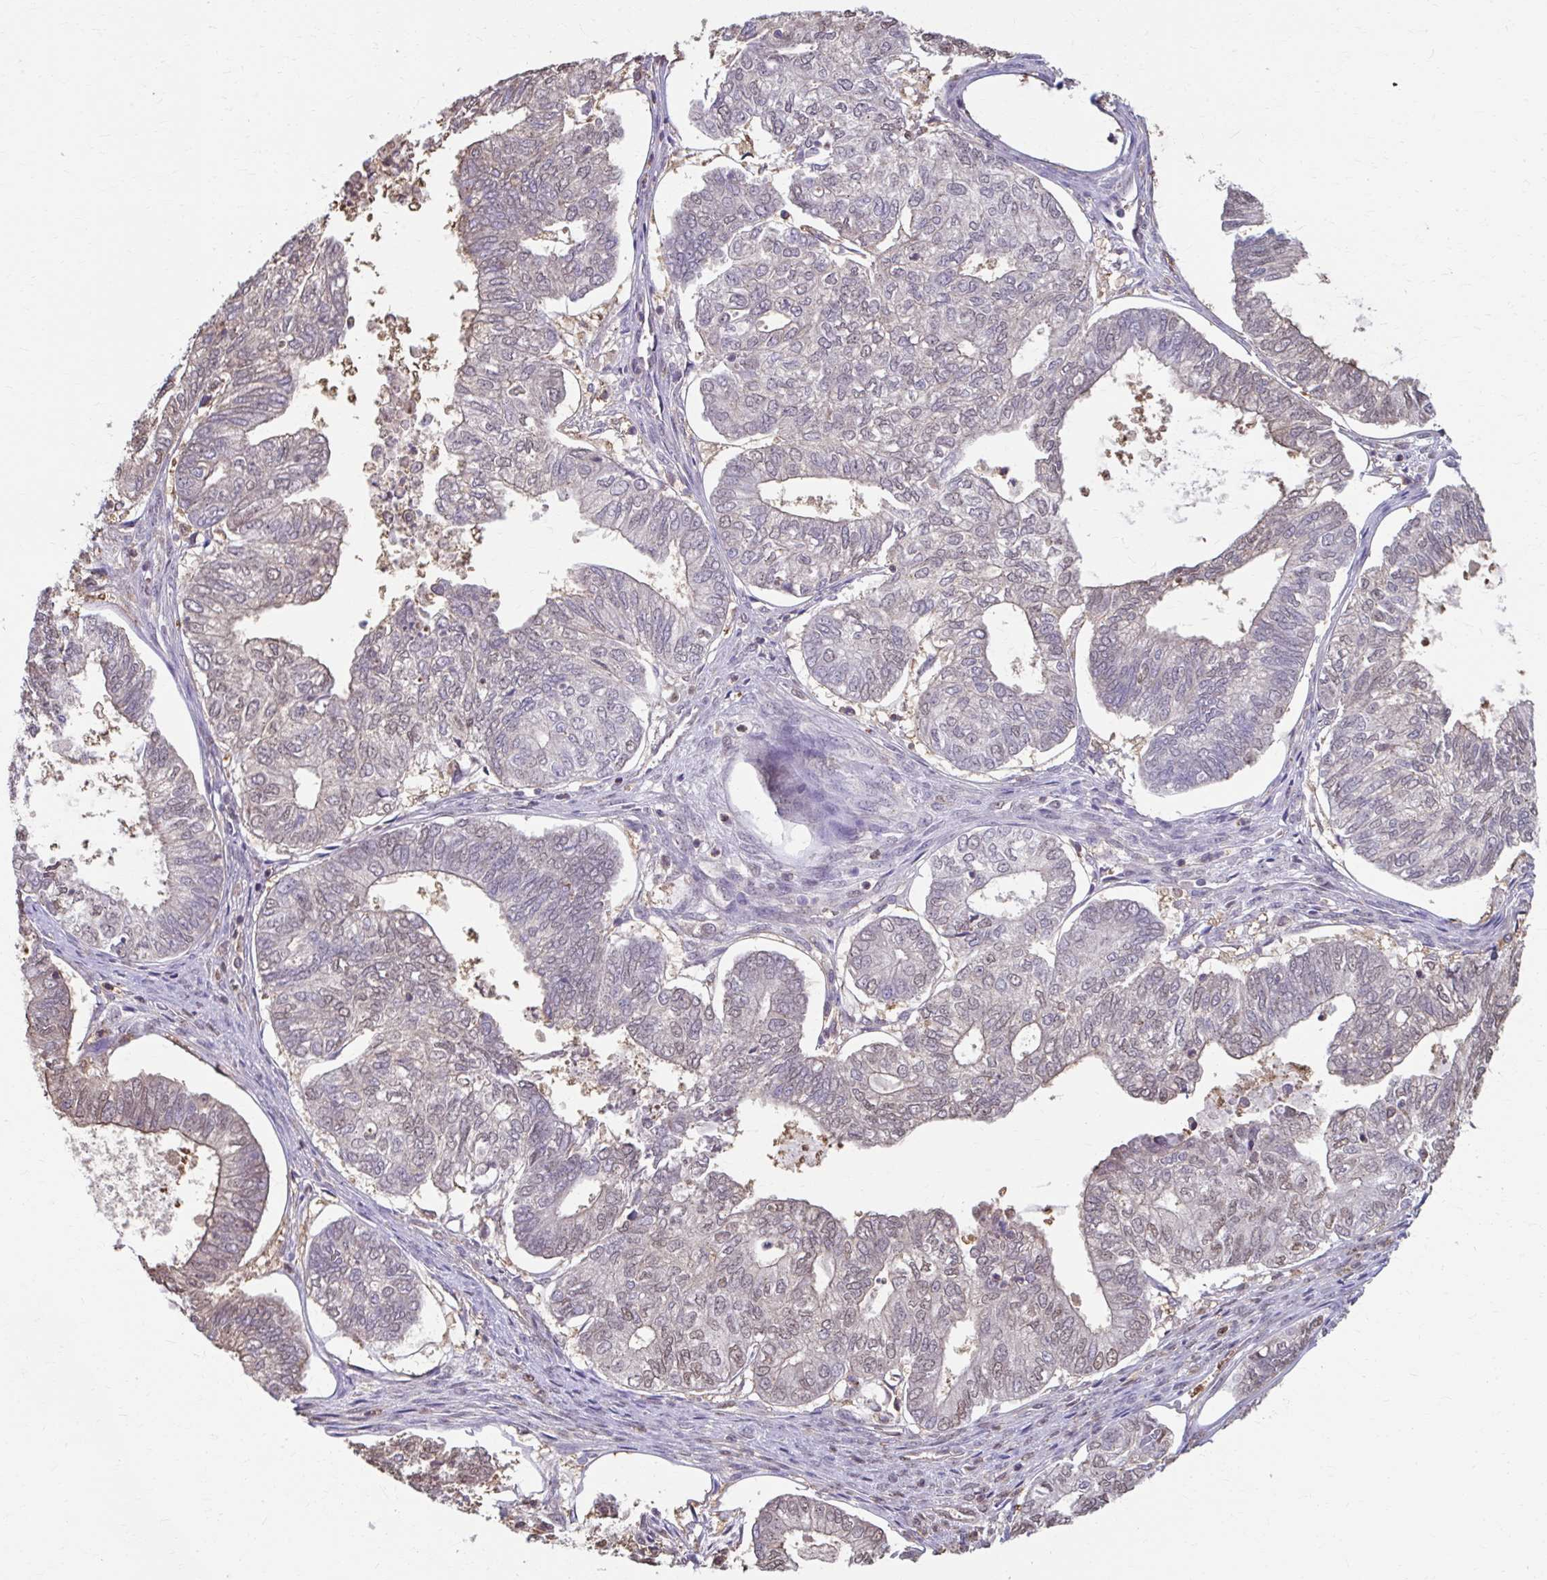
{"staining": {"intensity": "weak", "quantity": "<25%", "location": "cytoplasmic/membranous,nuclear"}, "tissue": "ovarian cancer", "cell_type": "Tumor cells", "image_type": "cancer", "snomed": [{"axis": "morphology", "description": "Carcinoma, endometroid"}, {"axis": "topography", "description": "Ovary"}], "caption": "Human ovarian cancer stained for a protein using immunohistochemistry exhibits no expression in tumor cells.", "gene": "ING4", "patient": {"sex": "female", "age": 64}}